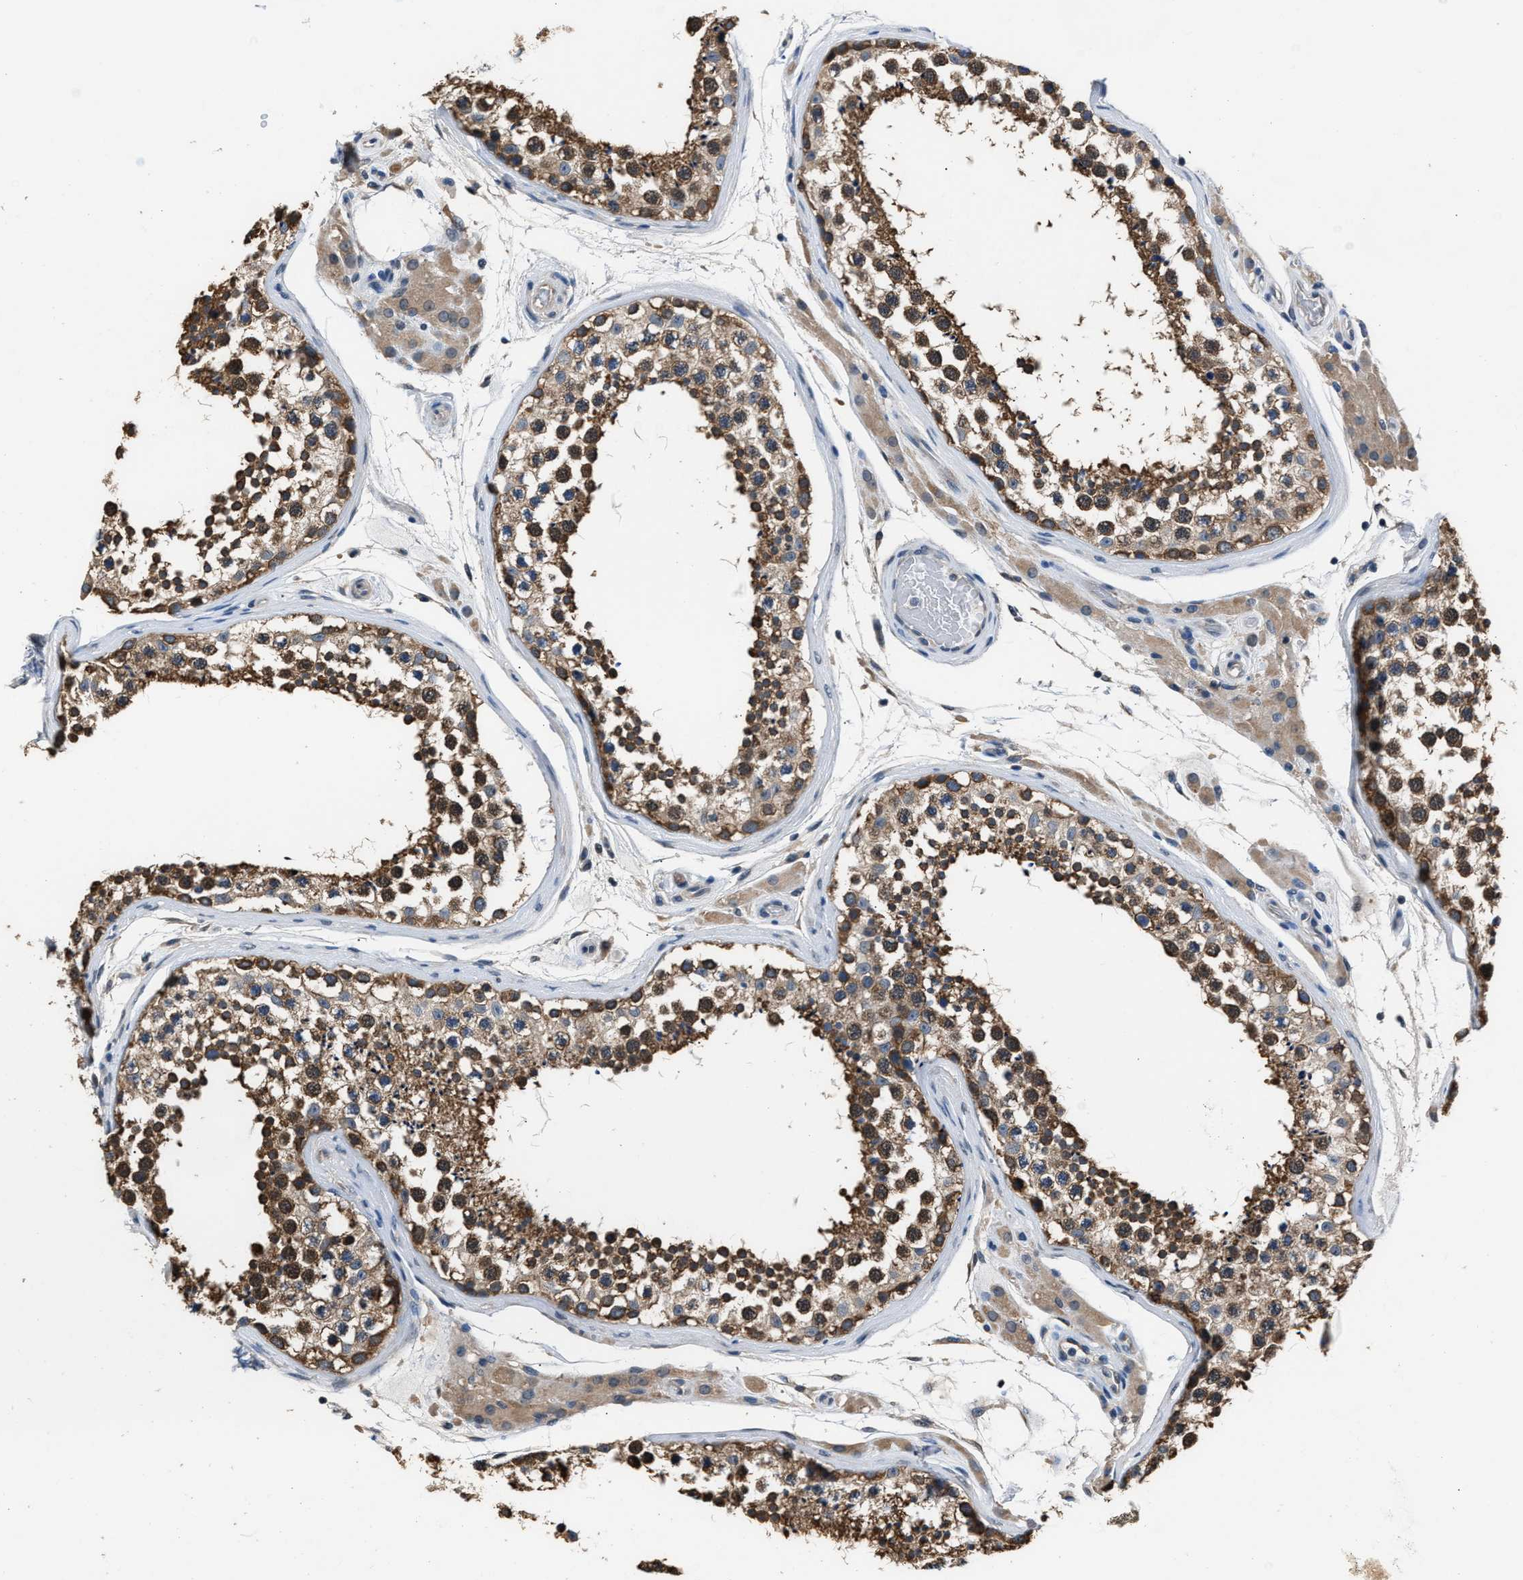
{"staining": {"intensity": "strong", "quantity": ">75%", "location": "cytoplasmic/membranous"}, "tissue": "testis", "cell_type": "Cells in seminiferous ducts", "image_type": "normal", "snomed": [{"axis": "morphology", "description": "Normal tissue, NOS"}, {"axis": "topography", "description": "Testis"}], "caption": "Immunohistochemical staining of normal testis demonstrates strong cytoplasmic/membranous protein expression in about >75% of cells in seminiferous ducts. (IHC, brightfield microscopy, high magnification).", "gene": "ABCC9", "patient": {"sex": "male", "age": 46}}